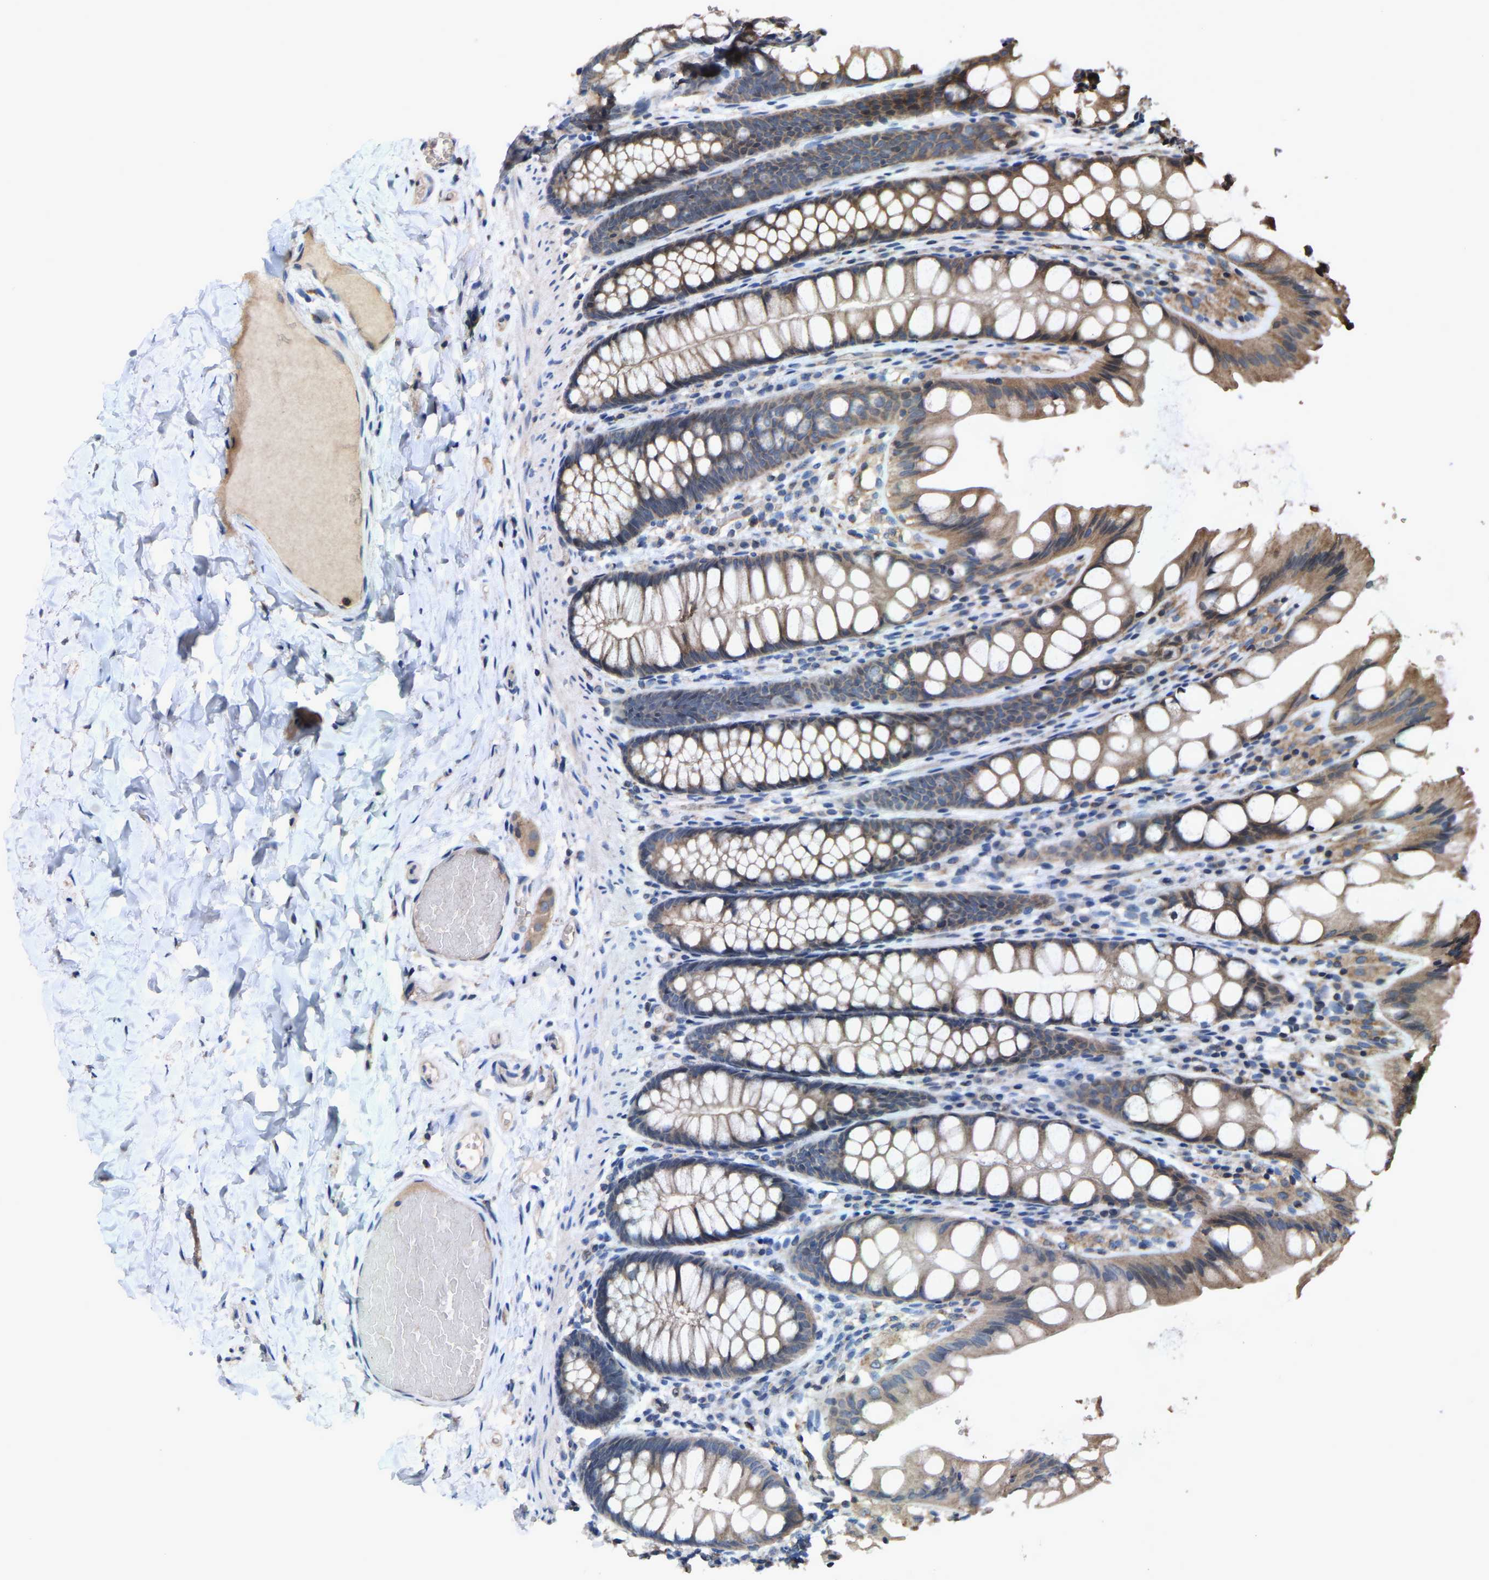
{"staining": {"intensity": "weak", "quantity": "25%-75%", "location": "cytoplasmic/membranous"}, "tissue": "colon", "cell_type": "Endothelial cells", "image_type": "normal", "snomed": [{"axis": "morphology", "description": "Normal tissue, NOS"}, {"axis": "topography", "description": "Colon"}], "caption": "A high-resolution histopathology image shows immunohistochemistry staining of normal colon, which exhibits weak cytoplasmic/membranous expression in approximately 25%-75% of endothelial cells.", "gene": "TDRKH", "patient": {"sex": "male", "age": 47}}